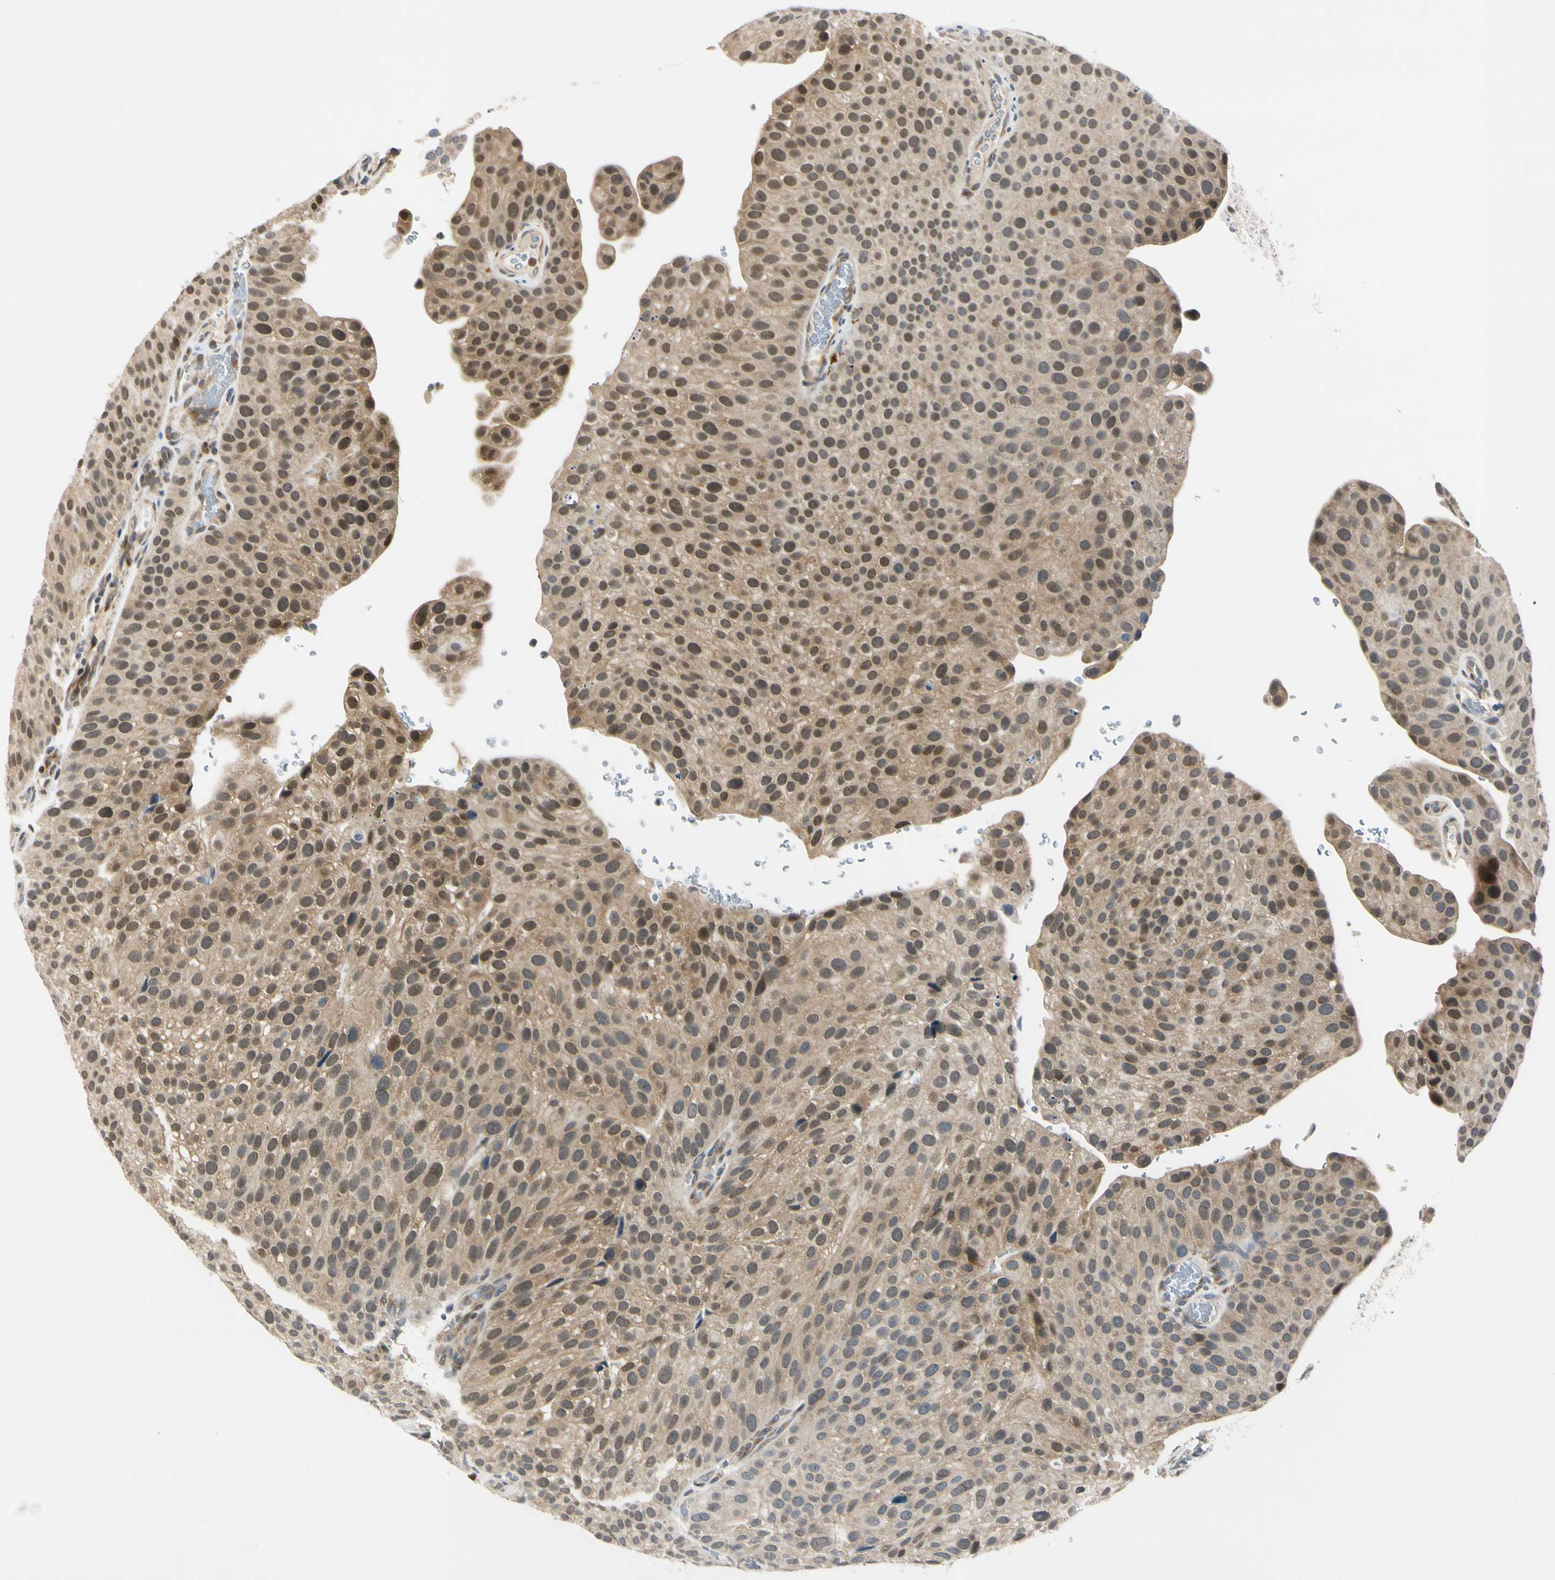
{"staining": {"intensity": "moderate", "quantity": "25%-75%", "location": "cytoplasmic/membranous"}, "tissue": "urothelial cancer", "cell_type": "Tumor cells", "image_type": "cancer", "snomed": [{"axis": "morphology", "description": "Urothelial carcinoma, Low grade"}, {"axis": "topography", "description": "Smooth muscle"}, {"axis": "topography", "description": "Urinary bladder"}], "caption": "Immunohistochemistry staining of low-grade urothelial carcinoma, which shows medium levels of moderate cytoplasmic/membranous expression in about 25%-75% of tumor cells indicating moderate cytoplasmic/membranous protein expression. The staining was performed using DAB (brown) for protein detection and nuclei were counterstained in hematoxylin (blue).", "gene": "RPS6KB2", "patient": {"sex": "male", "age": 60}}